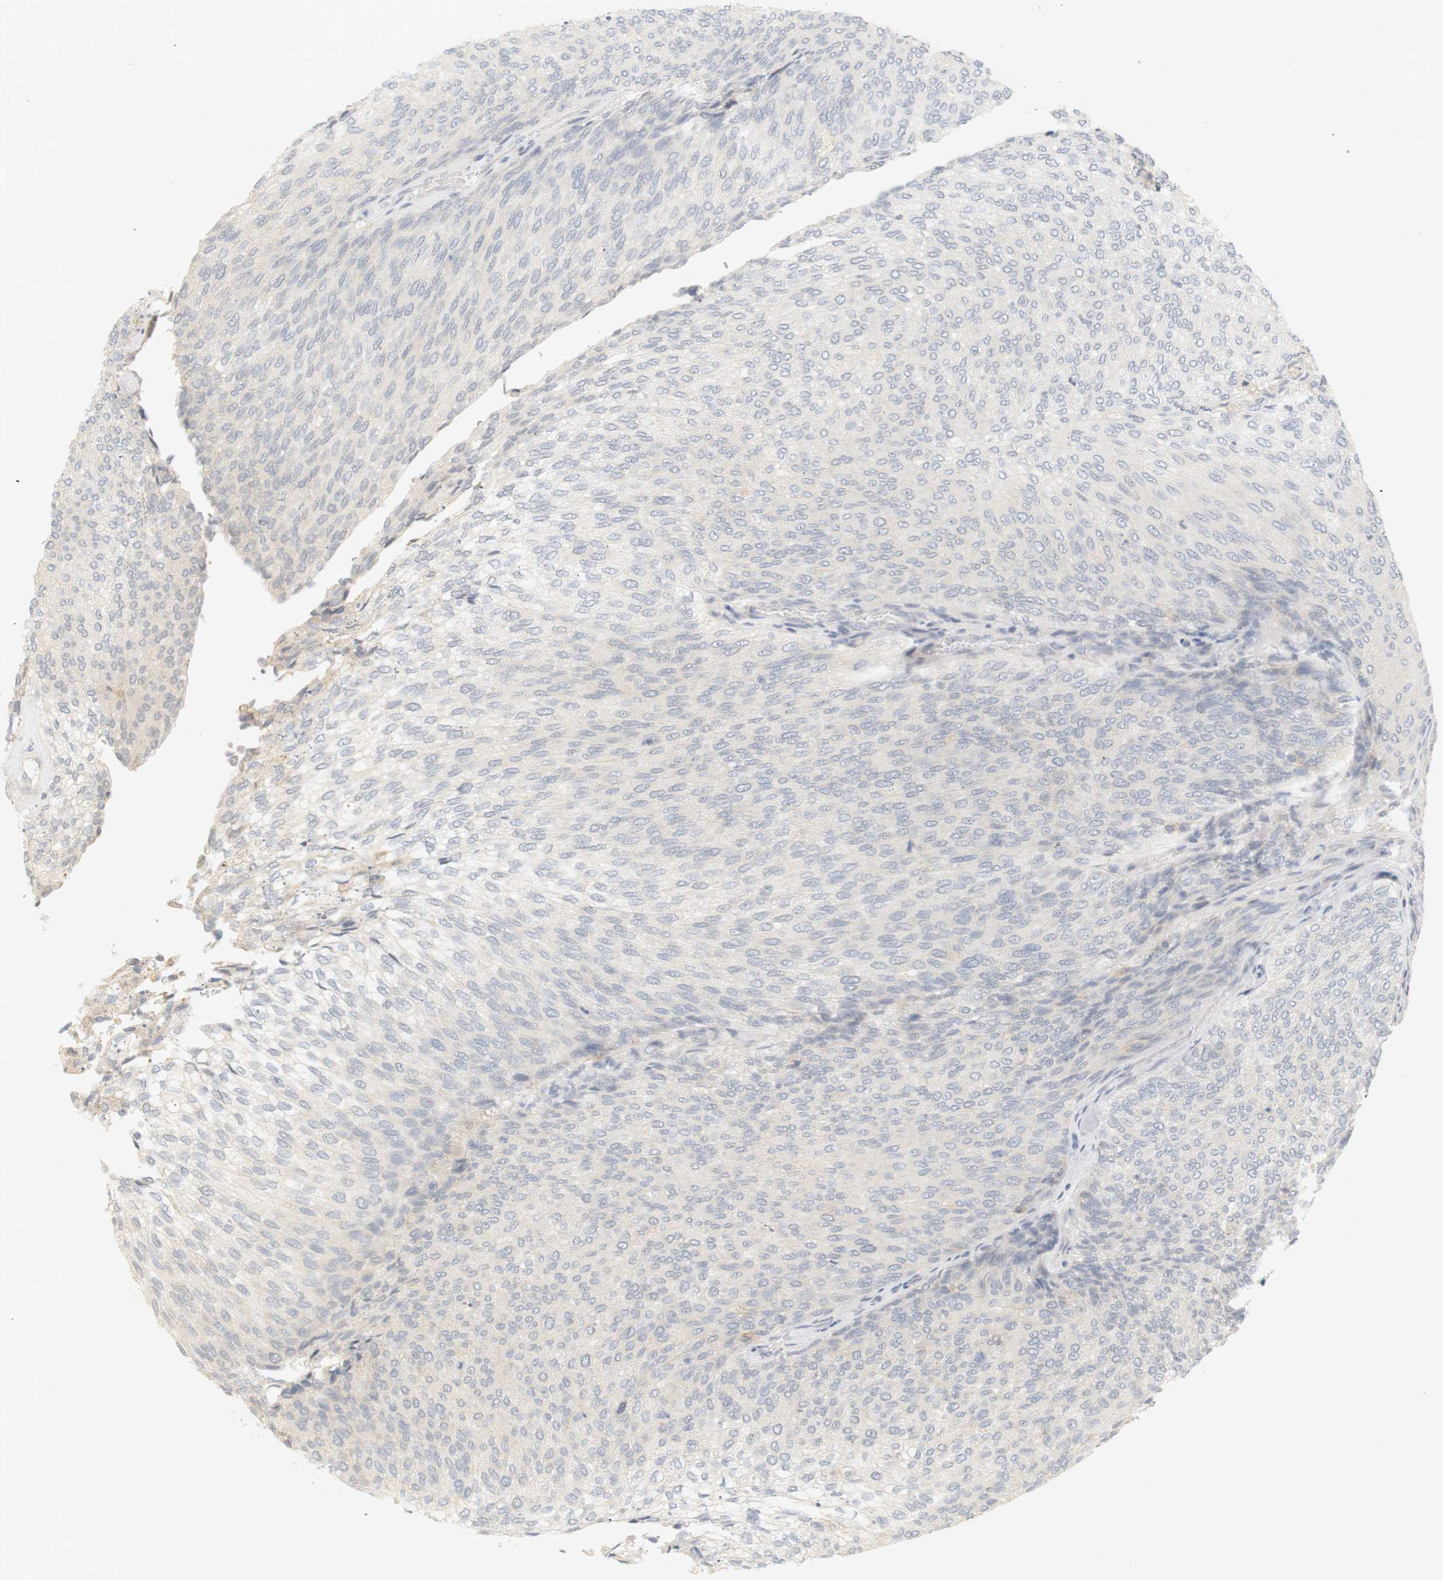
{"staining": {"intensity": "negative", "quantity": "none", "location": "none"}, "tissue": "urothelial cancer", "cell_type": "Tumor cells", "image_type": "cancer", "snomed": [{"axis": "morphology", "description": "Urothelial carcinoma, Low grade"}, {"axis": "topography", "description": "Urinary bladder"}], "caption": "A histopathology image of urothelial cancer stained for a protein exhibits no brown staining in tumor cells.", "gene": "RTN3", "patient": {"sex": "female", "age": 79}}